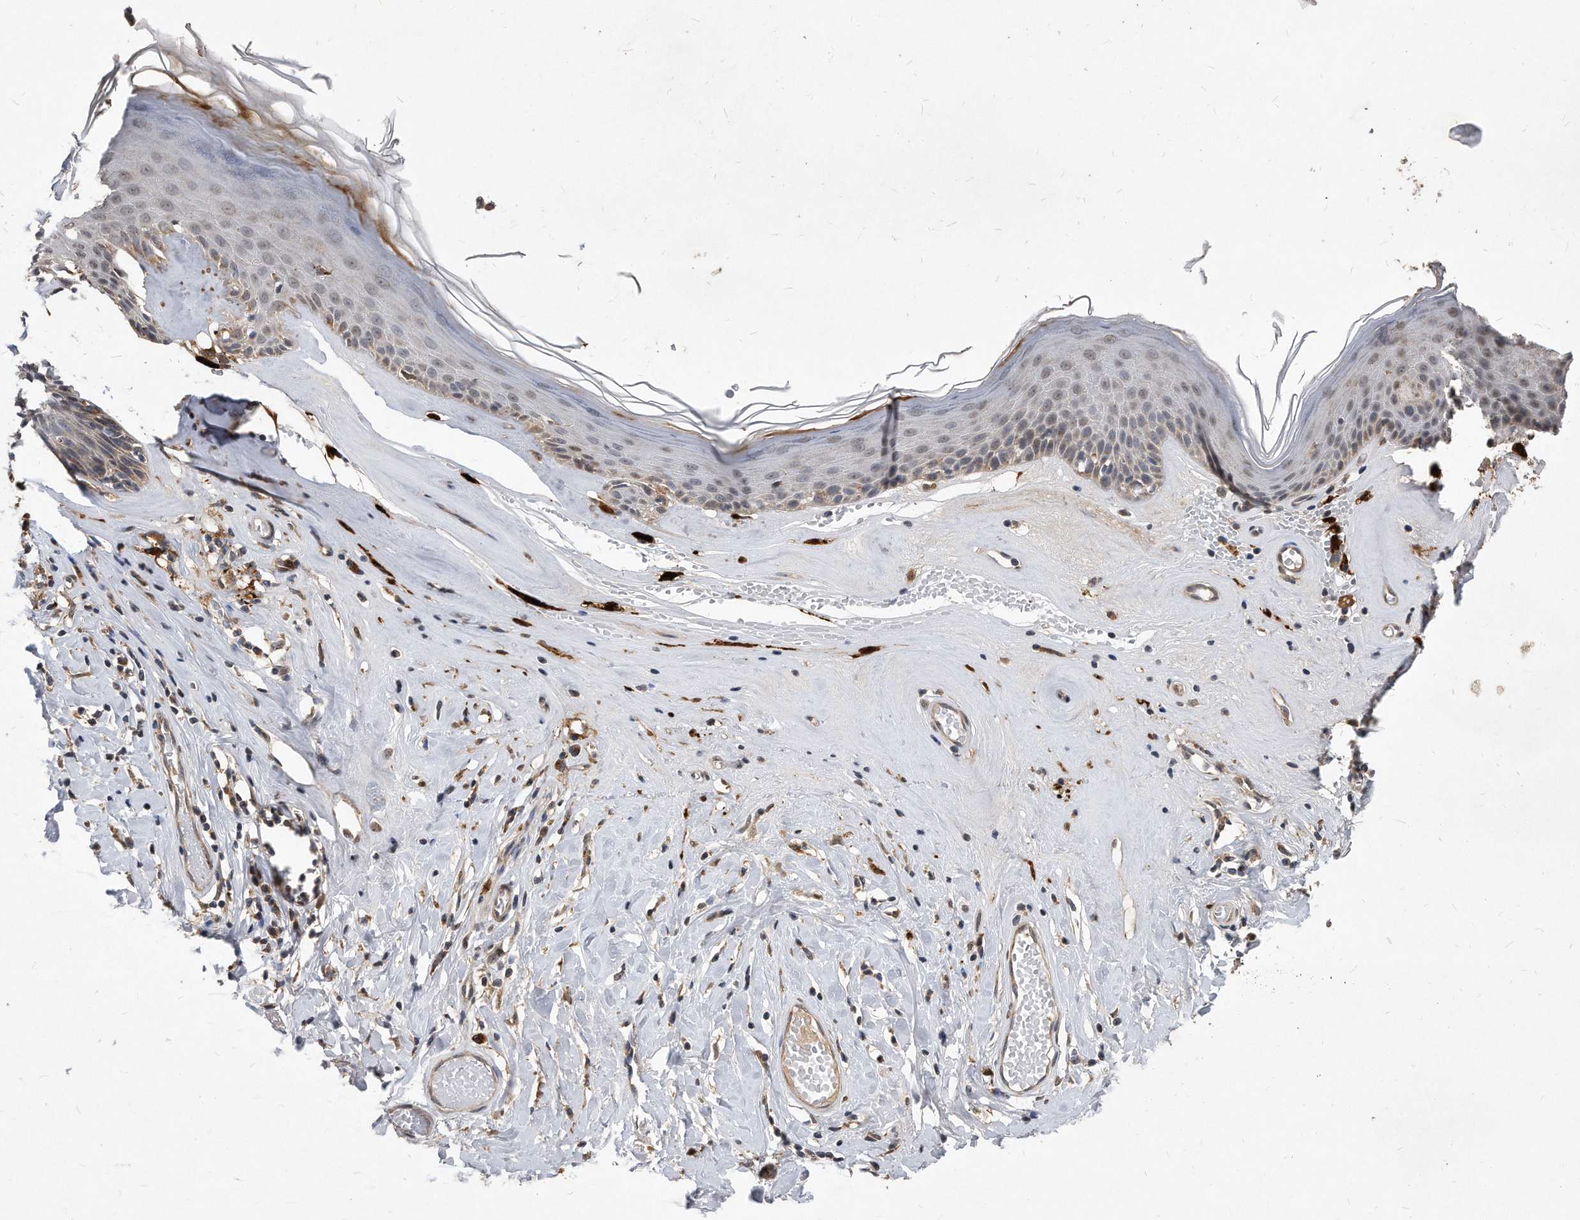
{"staining": {"intensity": "moderate", "quantity": "25%-75%", "location": "cytoplasmic/membranous"}, "tissue": "skin", "cell_type": "Epidermal cells", "image_type": "normal", "snomed": [{"axis": "morphology", "description": "Normal tissue, NOS"}, {"axis": "morphology", "description": "Inflammation, NOS"}, {"axis": "topography", "description": "Vulva"}], "caption": "Protein staining of benign skin demonstrates moderate cytoplasmic/membranous expression in approximately 25%-75% of epidermal cells.", "gene": "SOBP", "patient": {"sex": "female", "age": 84}}